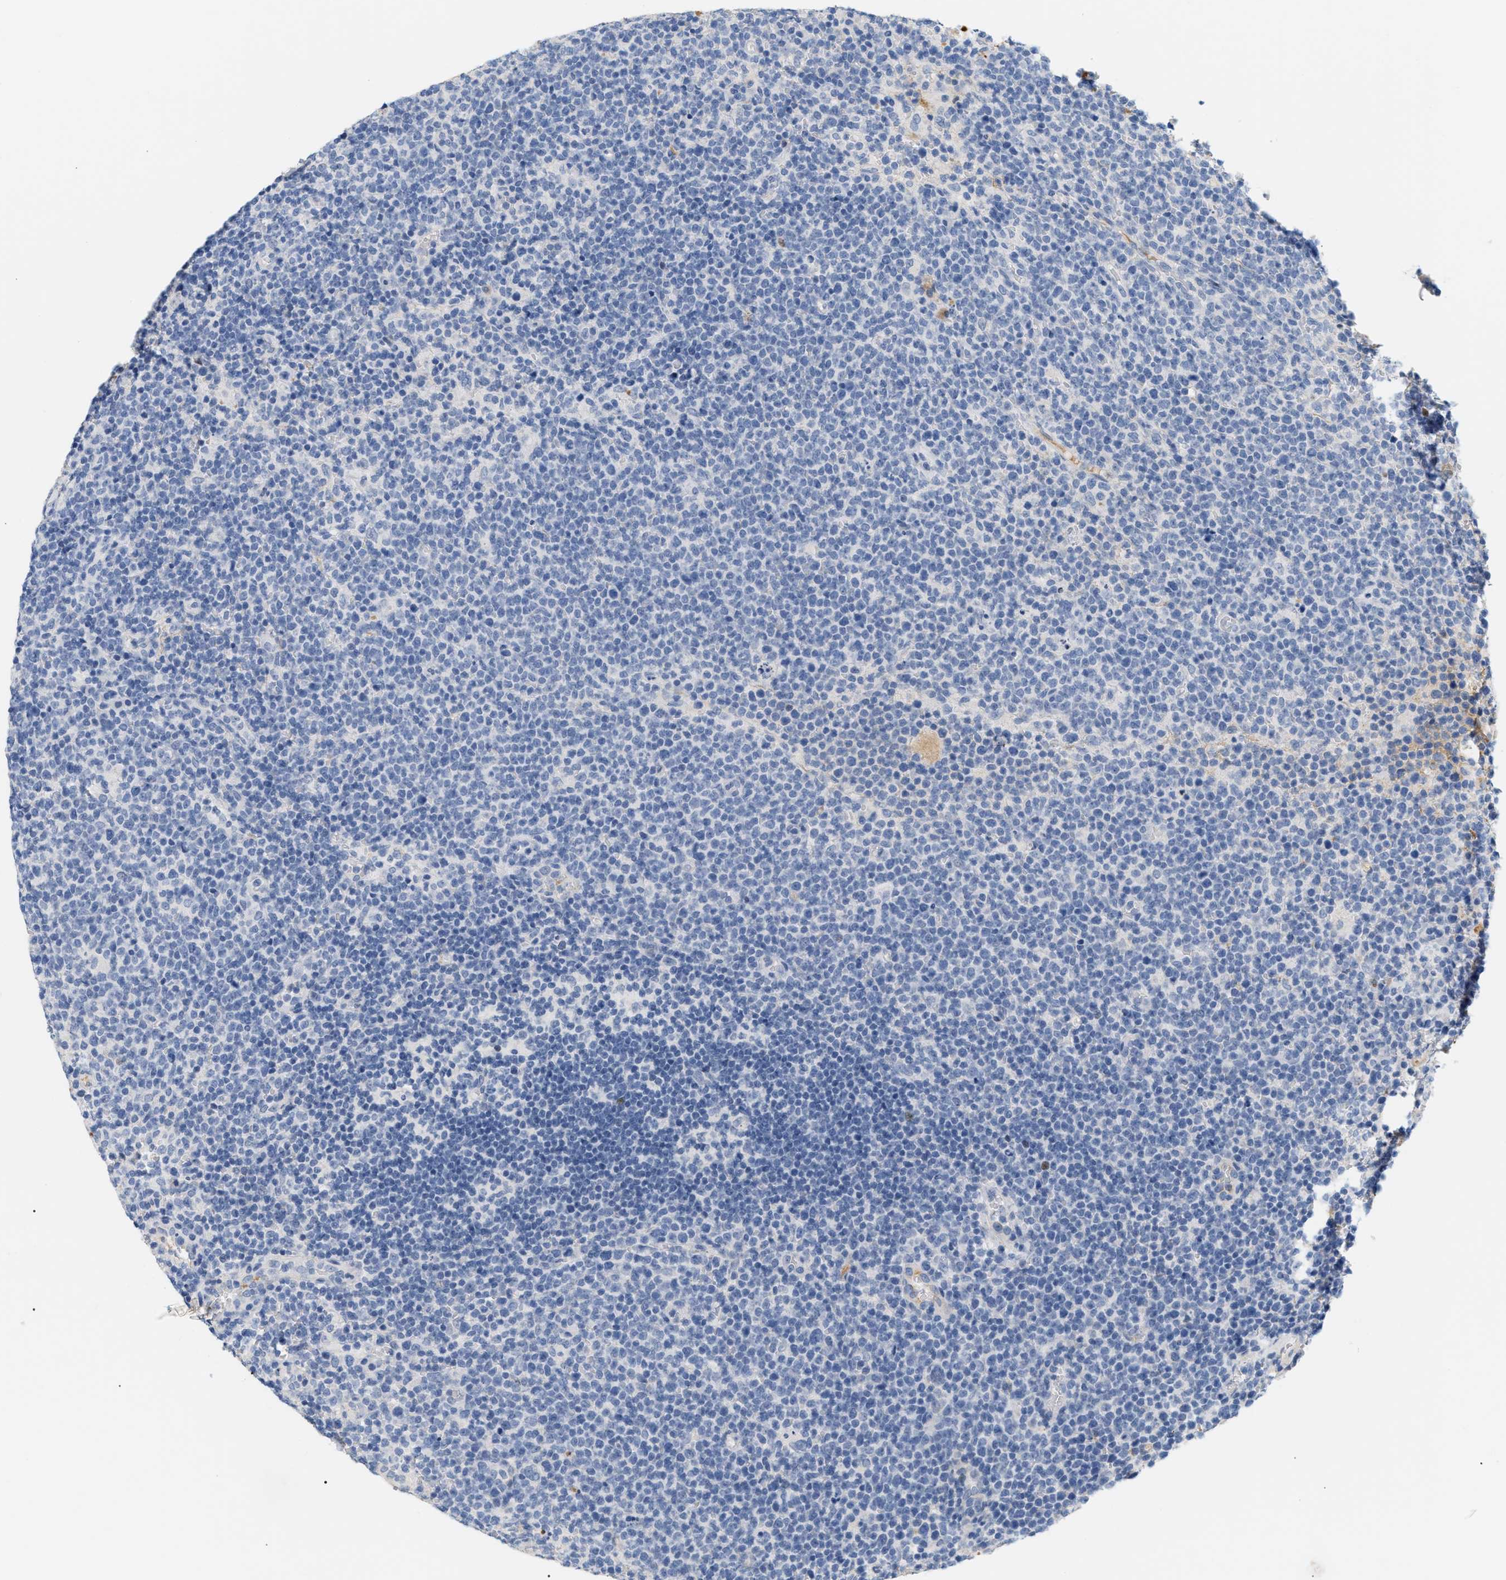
{"staining": {"intensity": "negative", "quantity": "none", "location": "none"}, "tissue": "lymphoma", "cell_type": "Tumor cells", "image_type": "cancer", "snomed": [{"axis": "morphology", "description": "Malignant lymphoma, non-Hodgkin's type, High grade"}, {"axis": "topography", "description": "Lymph node"}], "caption": "There is no significant expression in tumor cells of malignant lymphoma, non-Hodgkin's type (high-grade).", "gene": "CFH", "patient": {"sex": "male", "age": 61}}